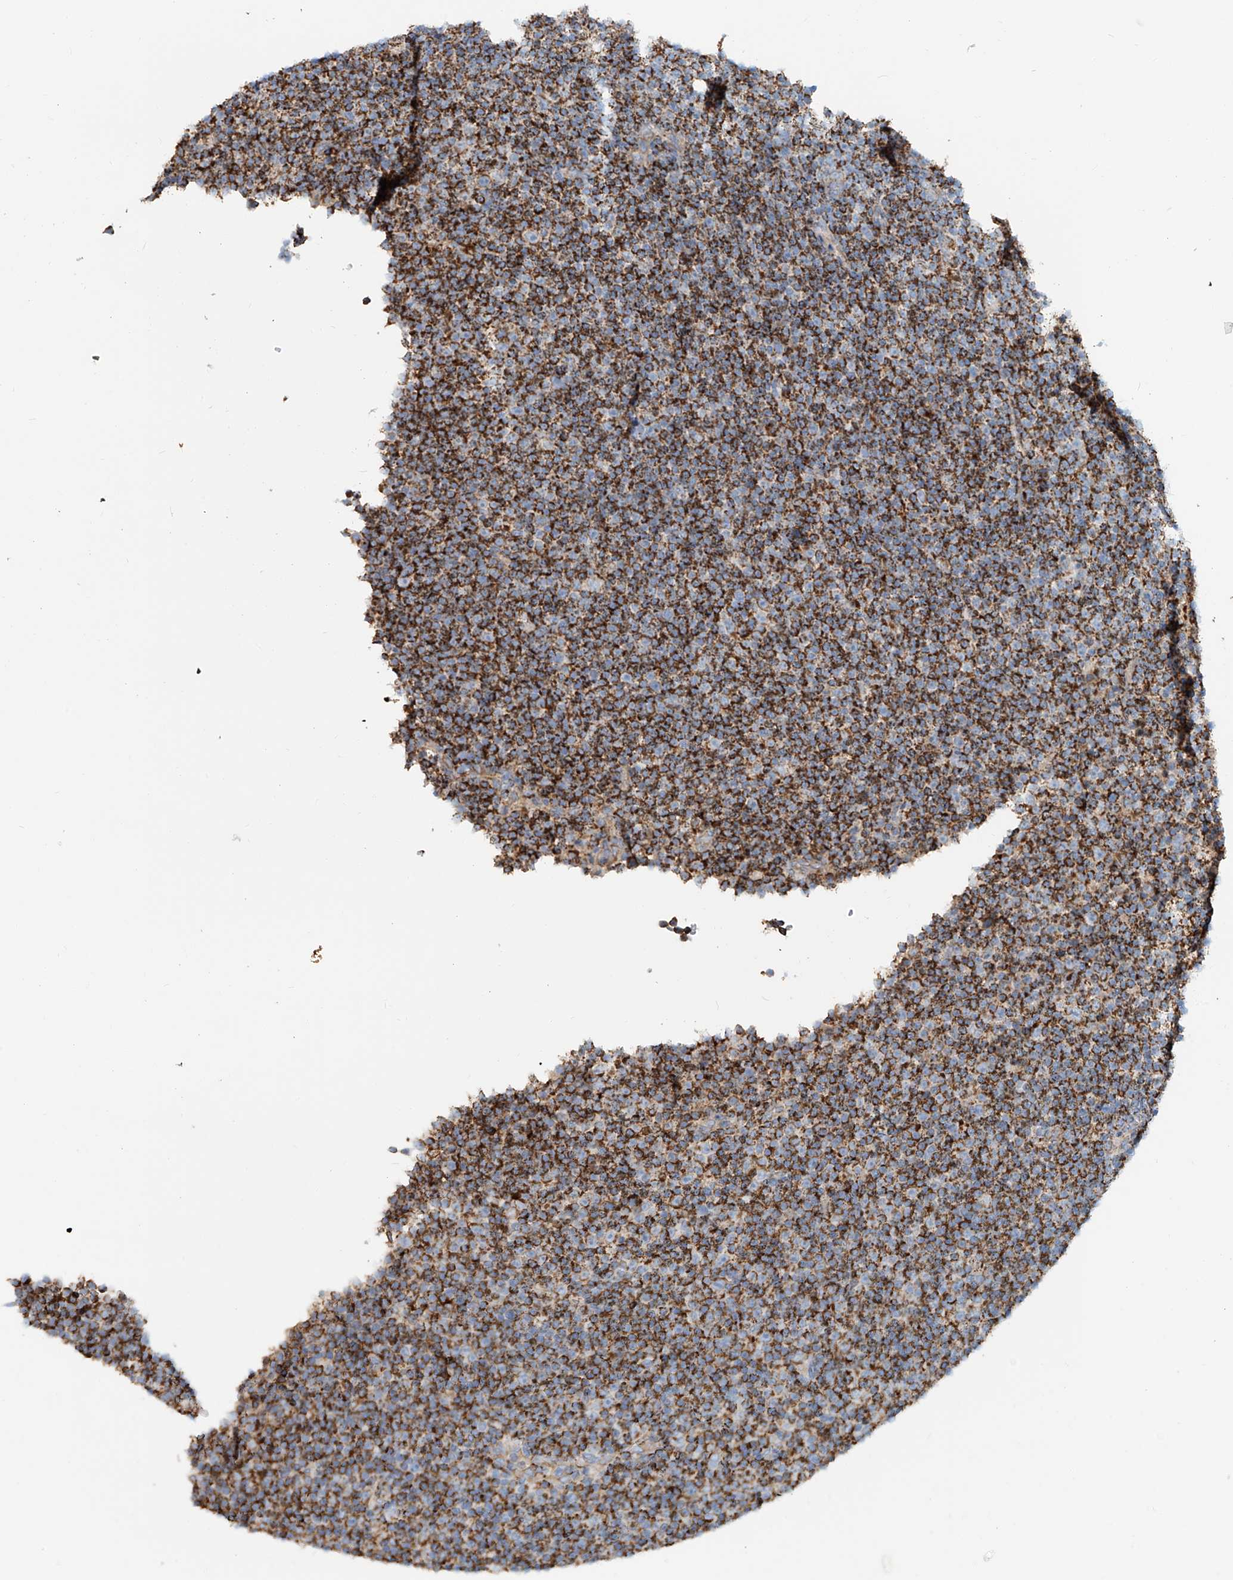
{"staining": {"intensity": "moderate", "quantity": ">75%", "location": "cytoplasmic/membranous"}, "tissue": "lymphoma", "cell_type": "Tumor cells", "image_type": "cancer", "snomed": [{"axis": "morphology", "description": "Malignant lymphoma, non-Hodgkin's type, Low grade"}, {"axis": "topography", "description": "Lymph node"}], "caption": "IHC (DAB (3,3'-diaminobenzidine)) staining of malignant lymphoma, non-Hodgkin's type (low-grade) demonstrates moderate cytoplasmic/membranous protein expression in about >75% of tumor cells.", "gene": "CARD10", "patient": {"sex": "female", "age": 67}}